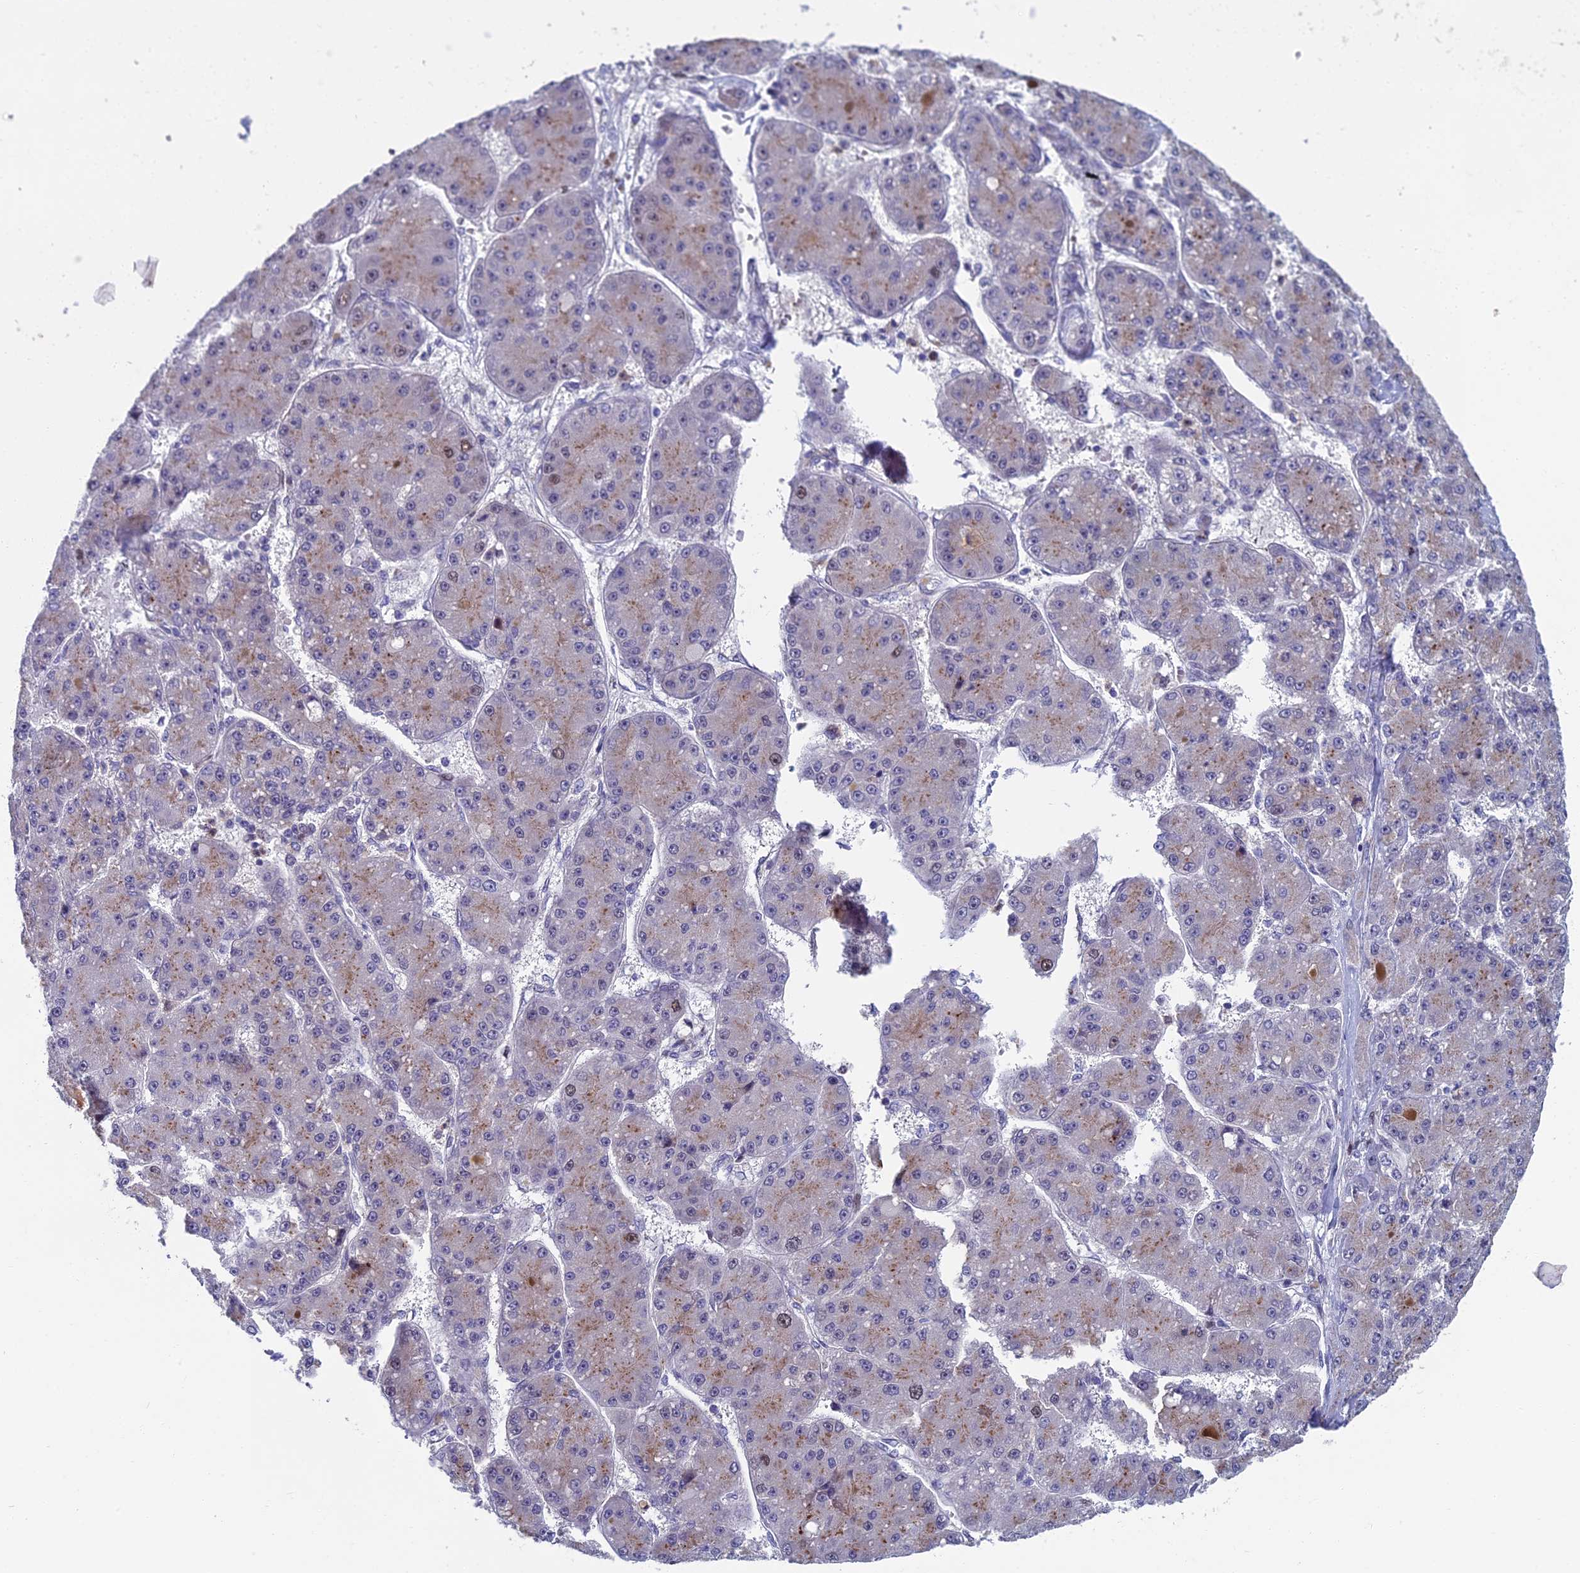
{"staining": {"intensity": "moderate", "quantity": "25%-75%", "location": "cytoplasmic/membranous"}, "tissue": "liver cancer", "cell_type": "Tumor cells", "image_type": "cancer", "snomed": [{"axis": "morphology", "description": "Carcinoma, Hepatocellular, NOS"}, {"axis": "topography", "description": "Liver"}], "caption": "Immunohistochemistry staining of liver hepatocellular carcinoma, which exhibits medium levels of moderate cytoplasmic/membranous staining in approximately 25%-75% of tumor cells indicating moderate cytoplasmic/membranous protein staining. The staining was performed using DAB (3,3'-diaminobenzidine) (brown) for protein detection and nuclei were counterstained in hematoxylin (blue).", "gene": "LIG1", "patient": {"sex": "male", "age": 67}}